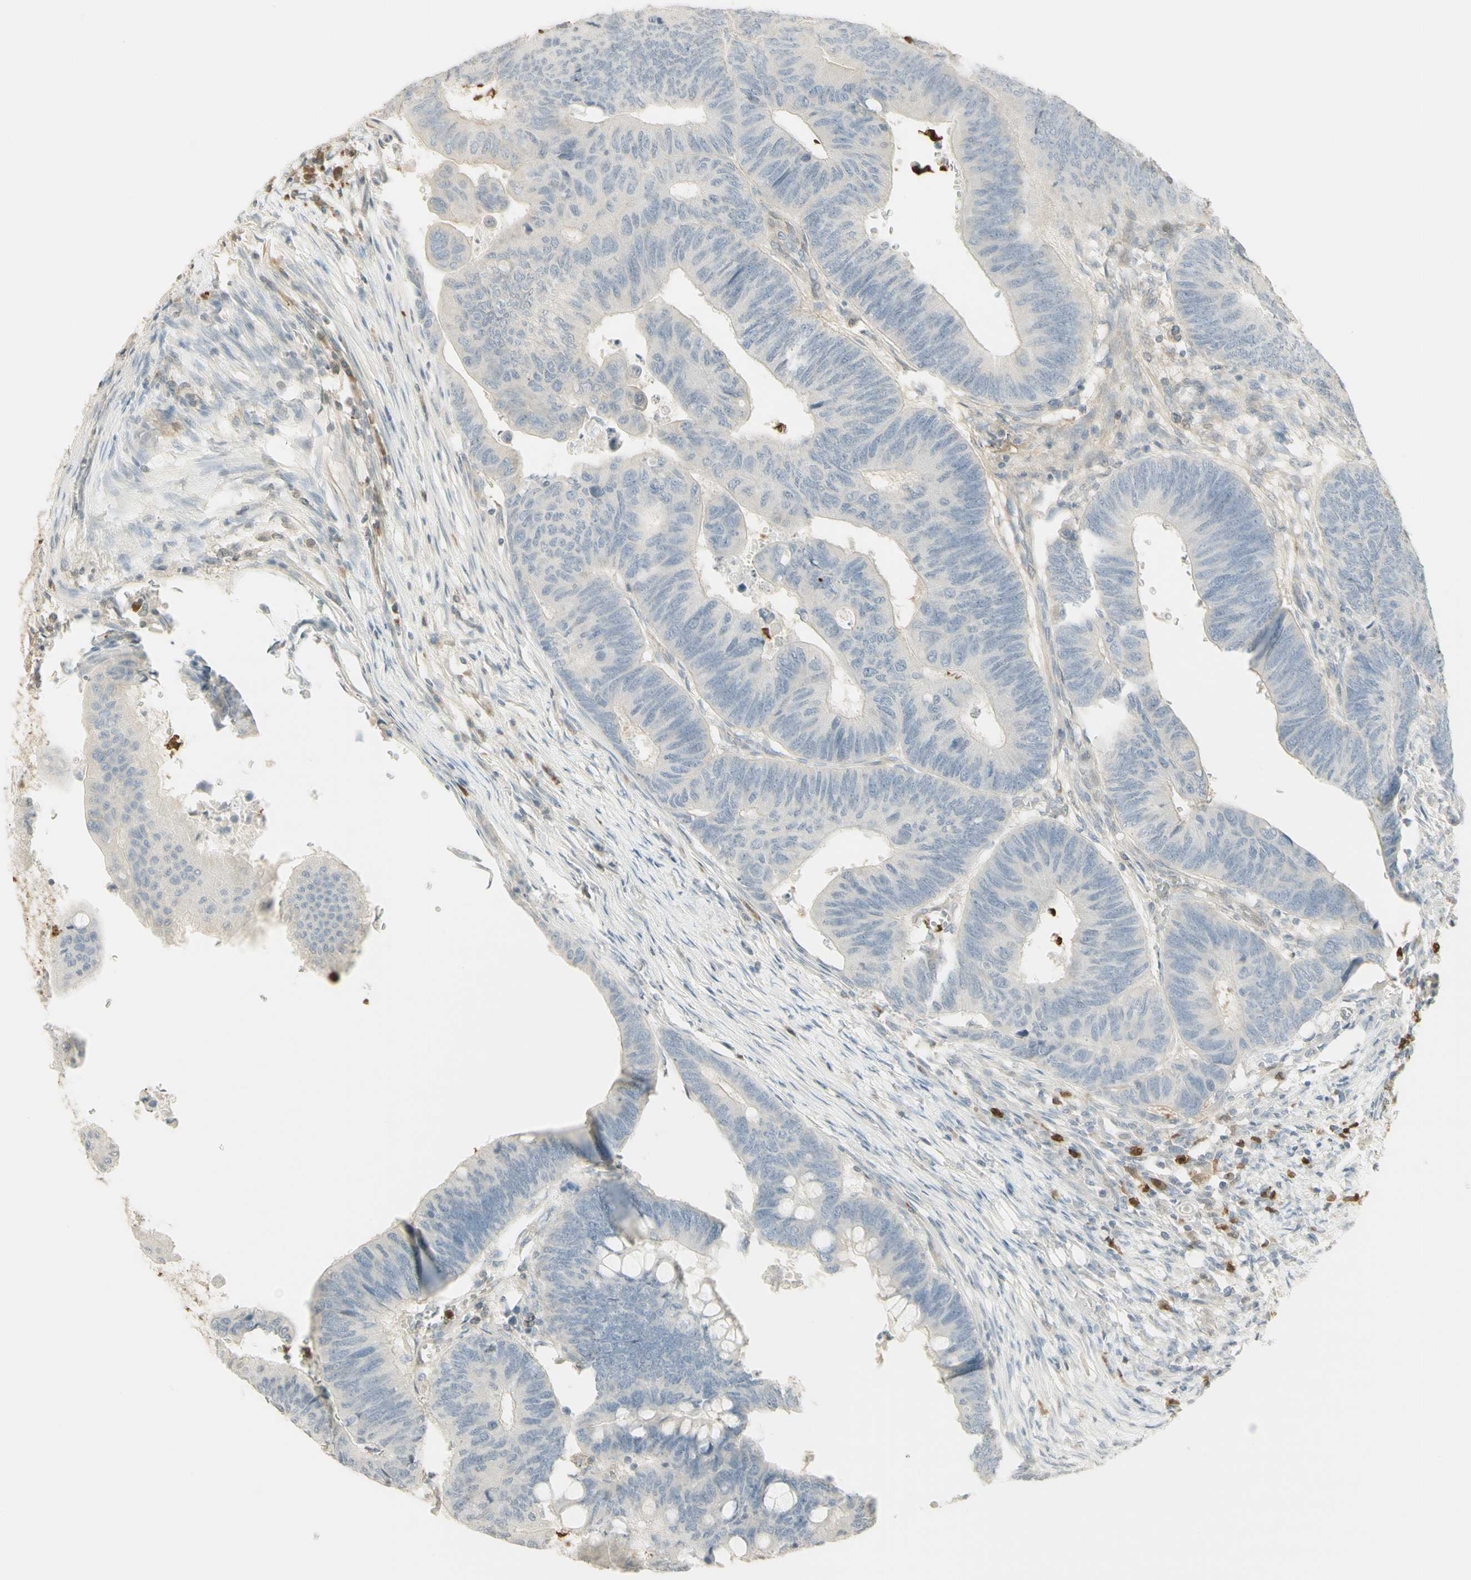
{"staining": {"intensity": "weak", "quantity": "<25%", "location": "cytoplasmic/membranous"}, "tissue": "colorectal cancer", "cell_type": "Tumor cells", "image_type": "cancer", "snomed": [{"axis": "morphology", "description": "Normal tissue, NOS"}, {"axis": "morphology", "description": "Adenocarcinoma, NOS"}, {"axis": "topography", "description": "Rectum"}, {"axis": "topography", "description": "Peripheral nerve tissue"}], "caption": "An image of colorectal adenocarcinoma stained for a protein reveals no brown staining in tumor cells.", "gene": "NID1", "patient": {"sex": "male", "age": 92}}